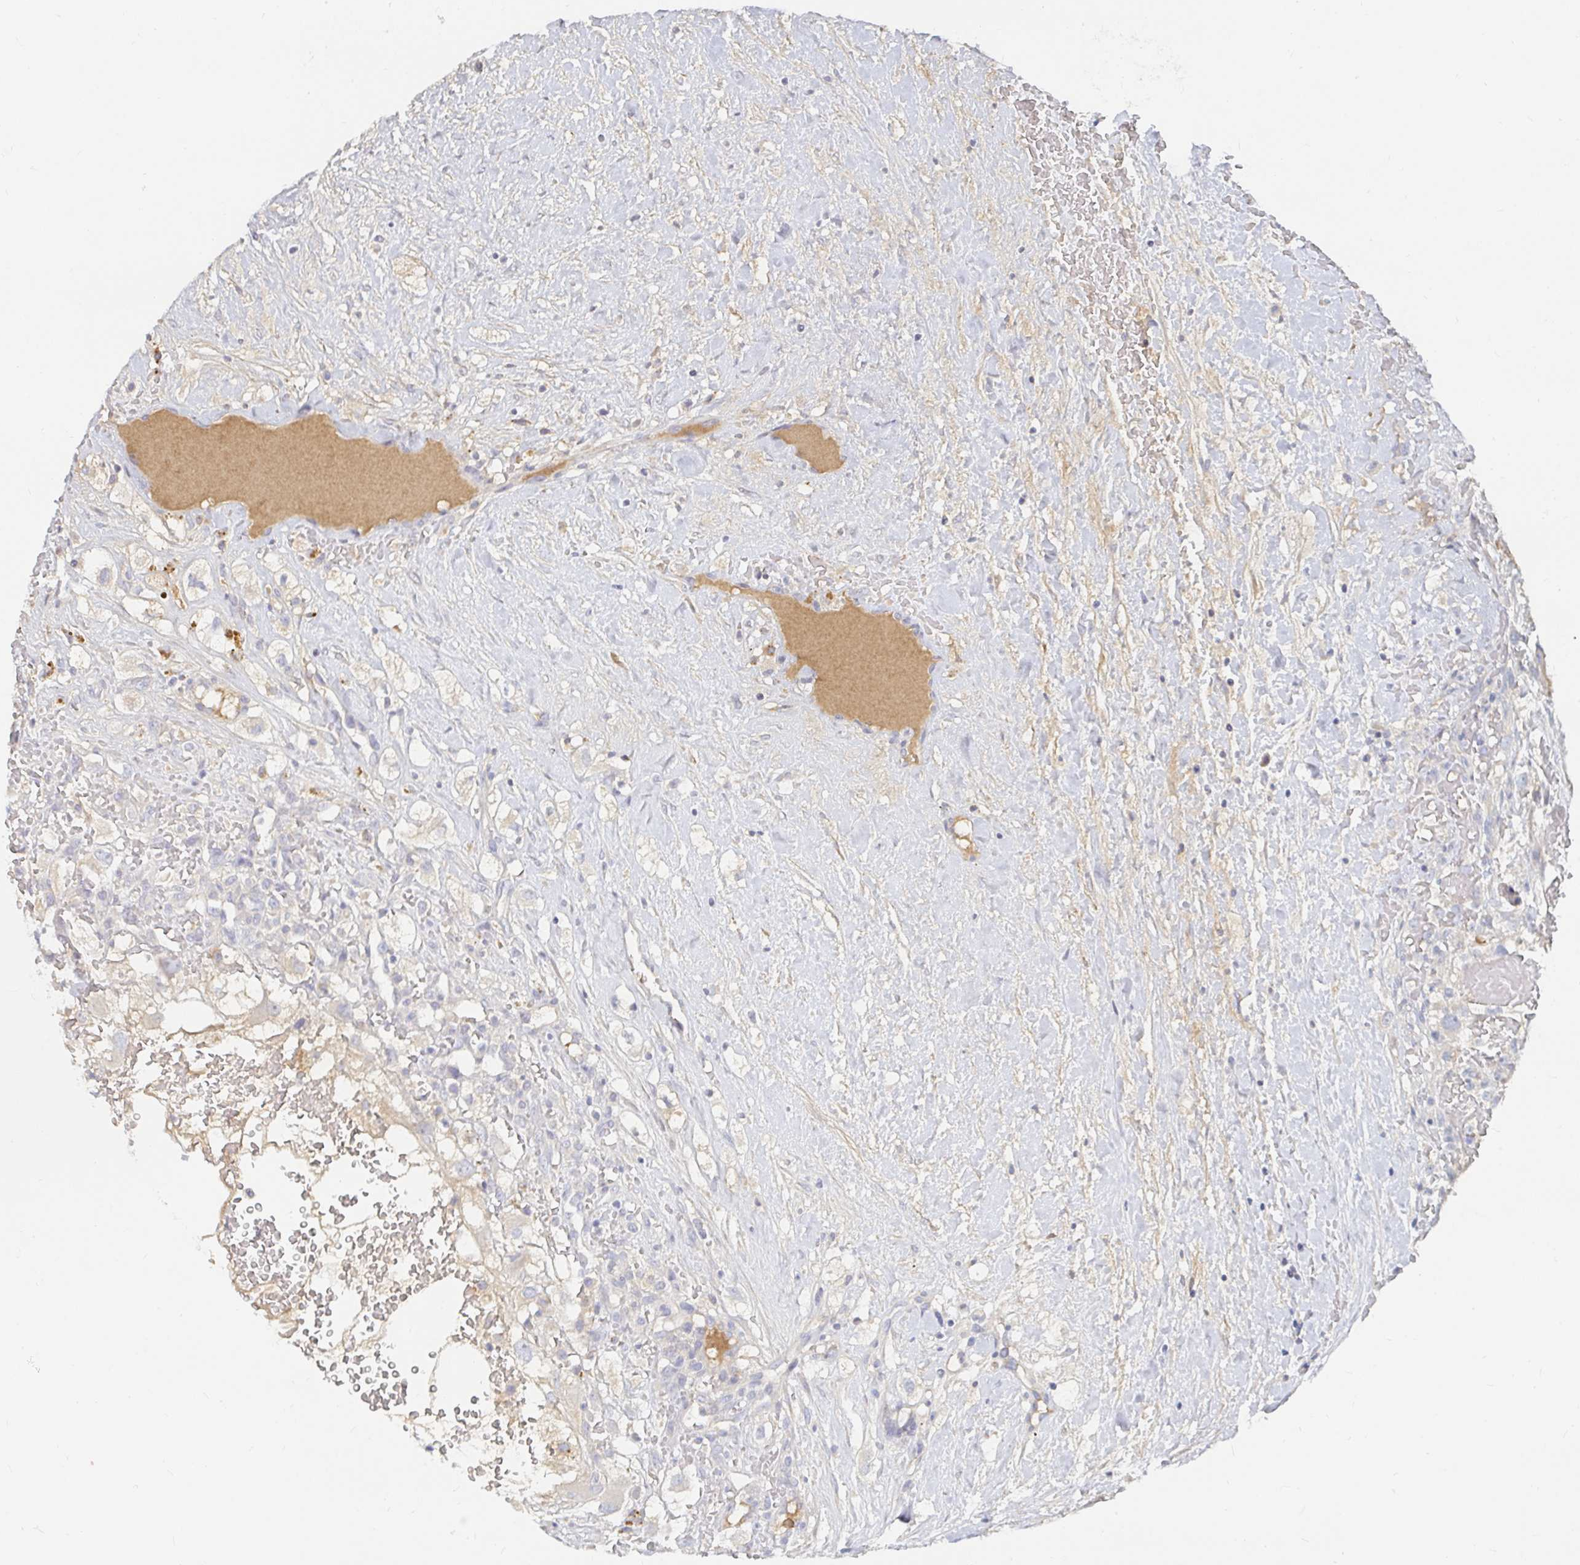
{"staining": {"intensity": "negative", "quantity": "none", "location": "none"}, "tissue": "renal cancer", "cell_type": "Tumor cells", "image_type": "cancer", "snomed": [{"axis": "morphology", "description": "Adenocarcinoma, NOS"}, {"axis": "topography", "description": "Kidney"}], "caption": "High power microscopy histopathology image of an IHC histopathology image of renal cancer, revealing no significant positivity in tumor cells.", "gene": "NME9", "patient": {"sex": "male", "age": 59}}